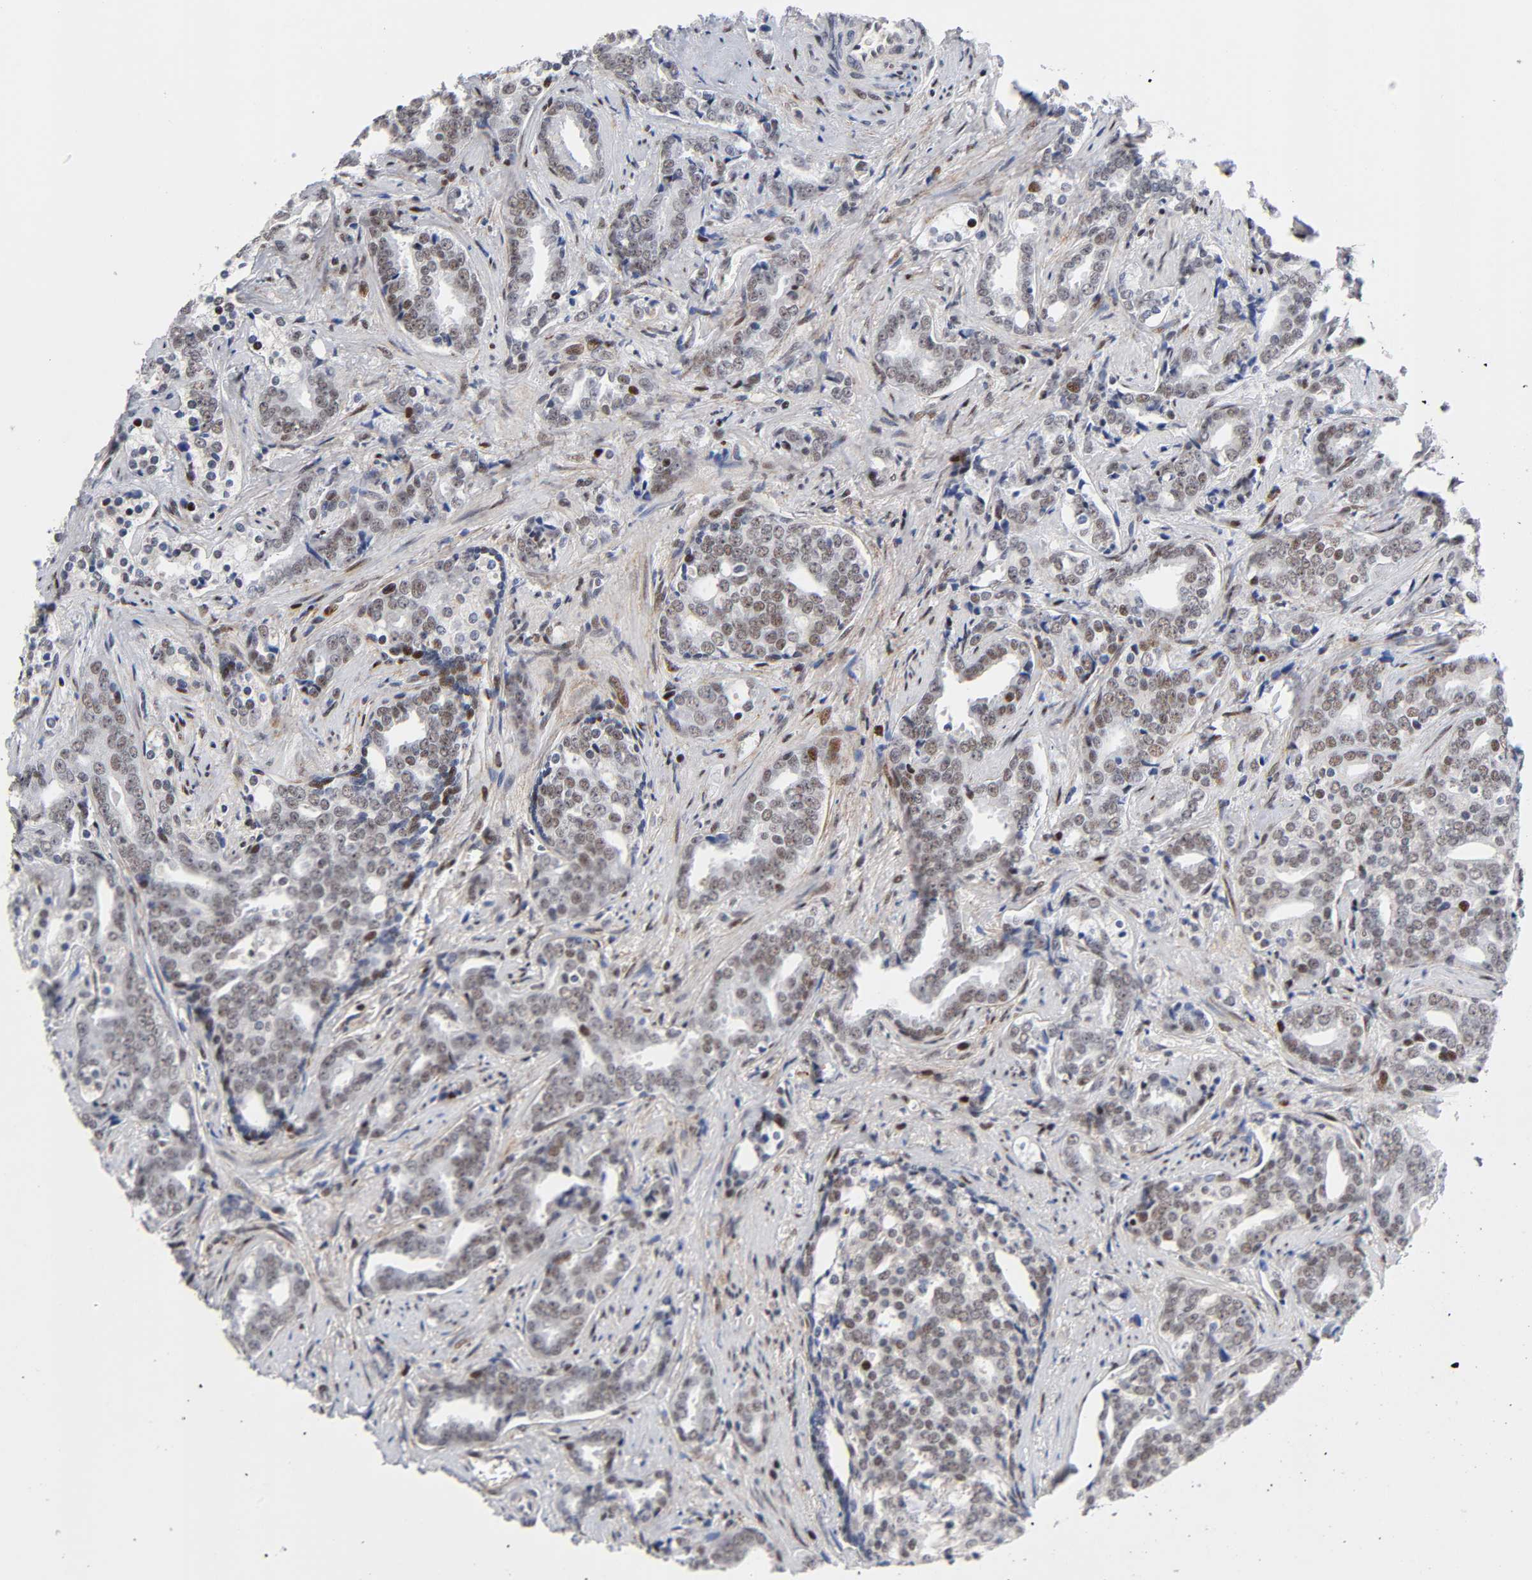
{"staining": {"intensity": "weak", "quantity": ">75%", "location": "nuclear"}, "tissue": "prostate cancer", "cell_type": "Tumor cells", "image_type": "cancer", "snomed": [{"axis": "morphology", "description": "Adenocarcinoma, High grade"}, {"axis": "topography", "description": "Prostate"}], "caption": "IHC micrograph of high-grade adenocarcinoma (prostate) stained for a protein (brown), which reveals low levels of weak nuclear staining in about >75% of tumor cells.", "gene": "STK38", "patient": {"sex": "male", "age": 67}}